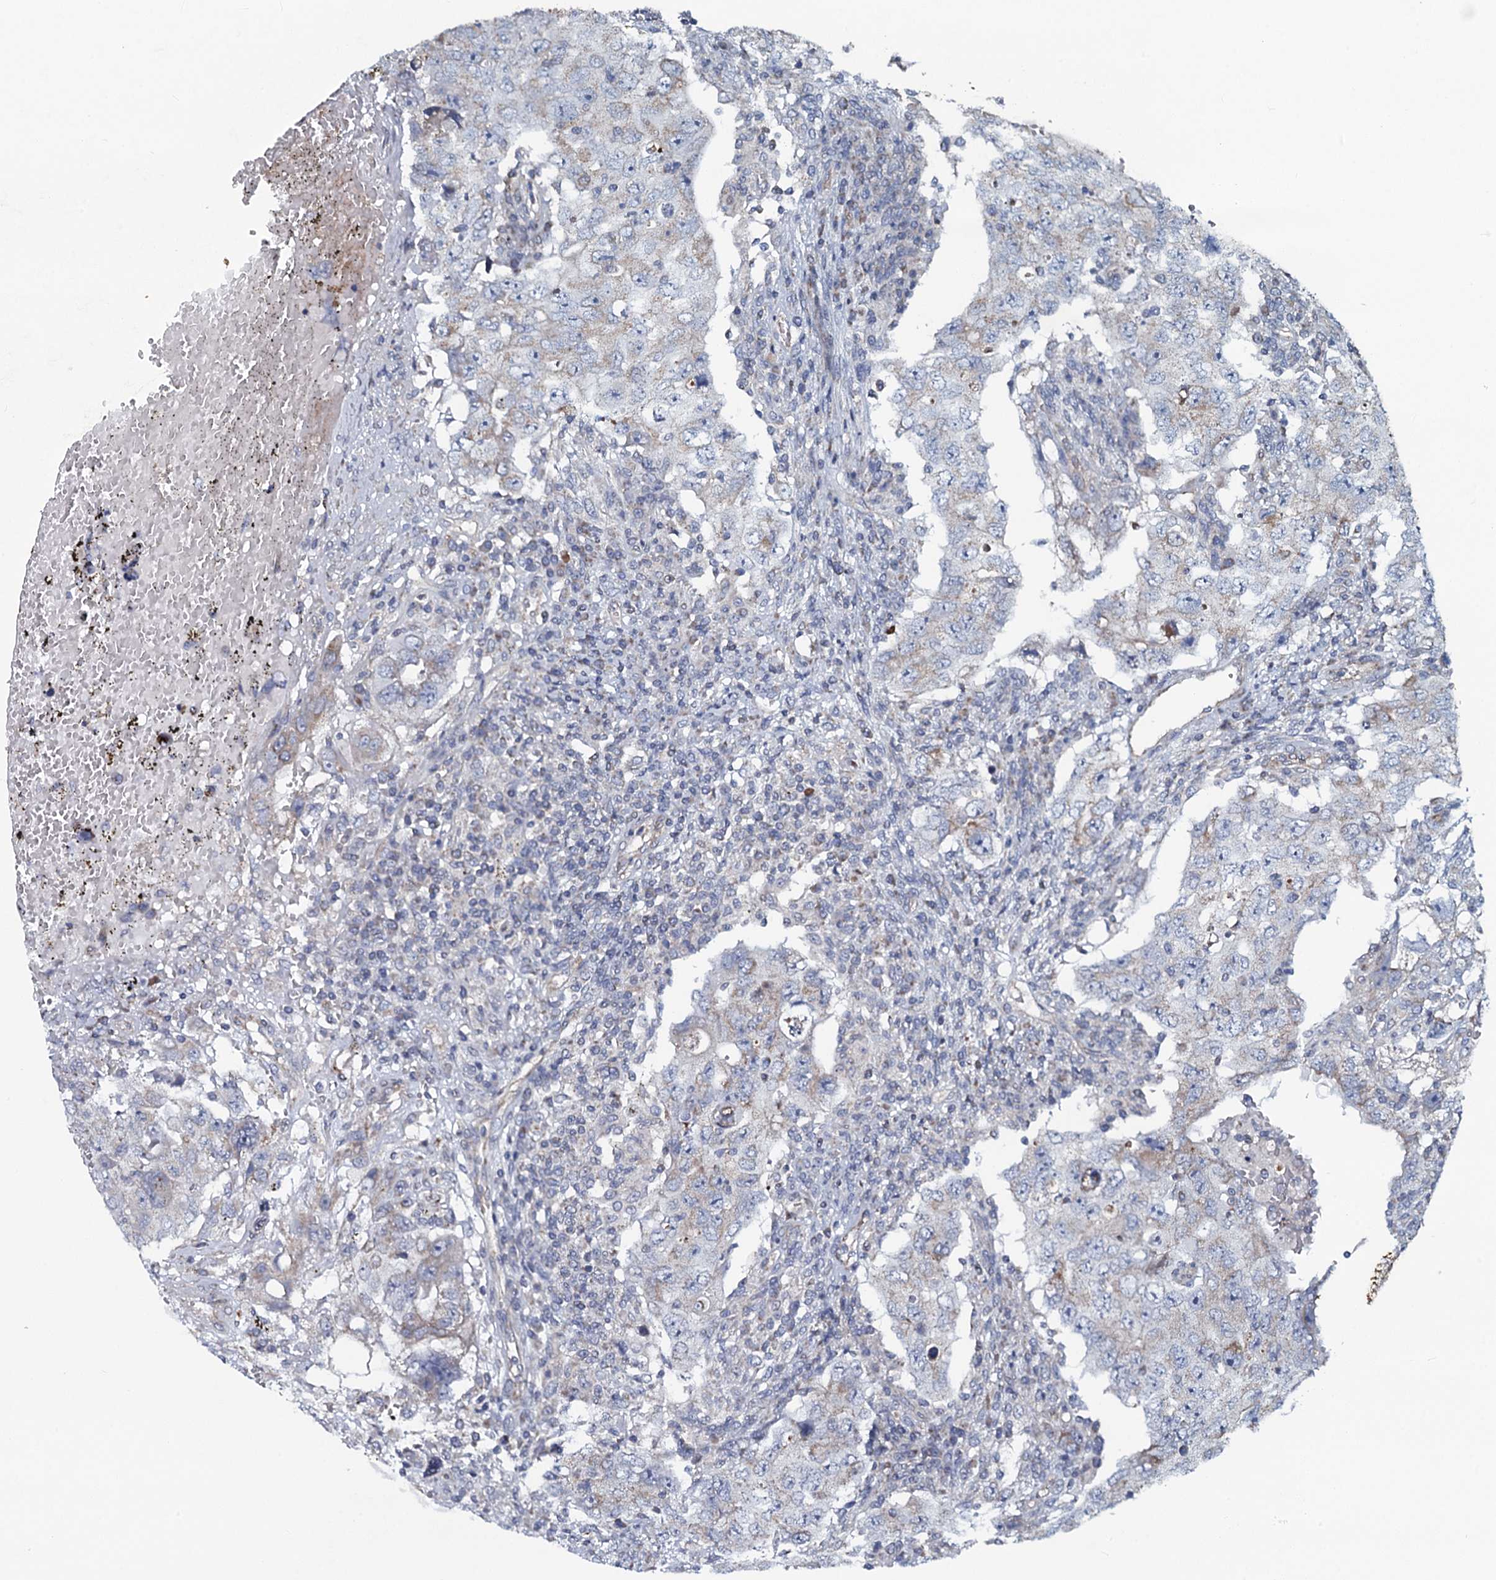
{"staining": {"intensity": "negative", "quantity": "none", "location": "none"}, "tissue": "testis cancer", "cell_type": "Tumor cells", "image_type": "cancer", "snomed": [{"axis": "morphology", "description": "Carcinoma, Embryonal, NOS"}, {"axis": "topography", "description": "Testis"}], "caption": "IHC photomicrograph of testis embryonal carcinoma stained for a protein (brown), which demonstrates no staining in tumor cells.", "gene": "KCTD4", "patient": {"sex": "male", "age": 26}}